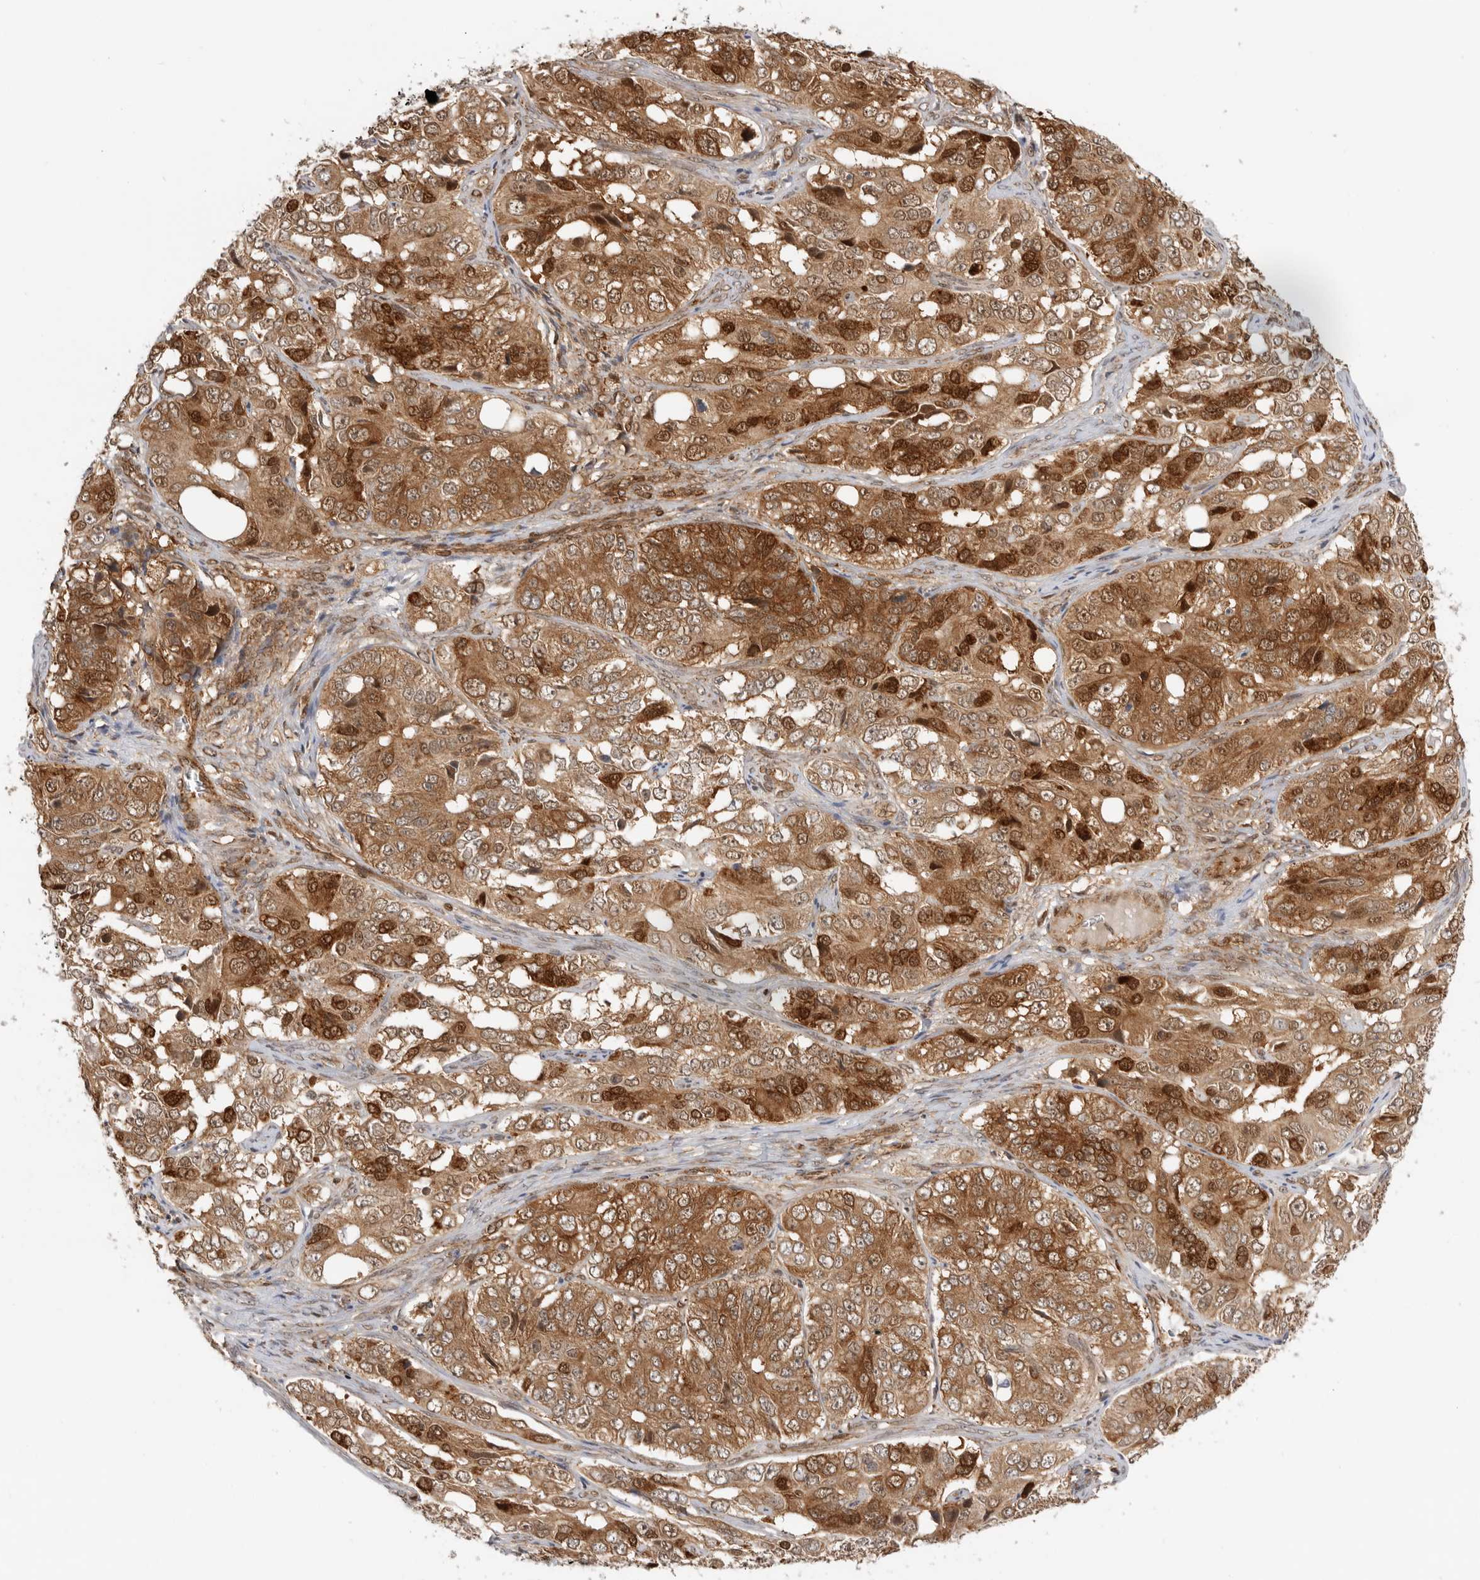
{"staining": {"intensity": "strong", "quantity": "25%-75%", "location": "cytoplasmic/membranous,nuclear"}, "tissue": "ovarian cancer", "cell_type": "Tumor cells", "image_type": "cancer", "snomed": [{"axis": "morphology", "description": "Carcinoma, endometroid"}, {"axis": "topography", "description": "Ovary"}], "caption": "DAB (3,3'-diaminobenzidine) immunohistochemical staining of ovarian cancer reveals strong cytoplasmic/membranous and nuclear protein positivity in about 25%-75% of tumor cells.", "gene": "DCAF8", "patient": {"sex": "female", "age": 51}}